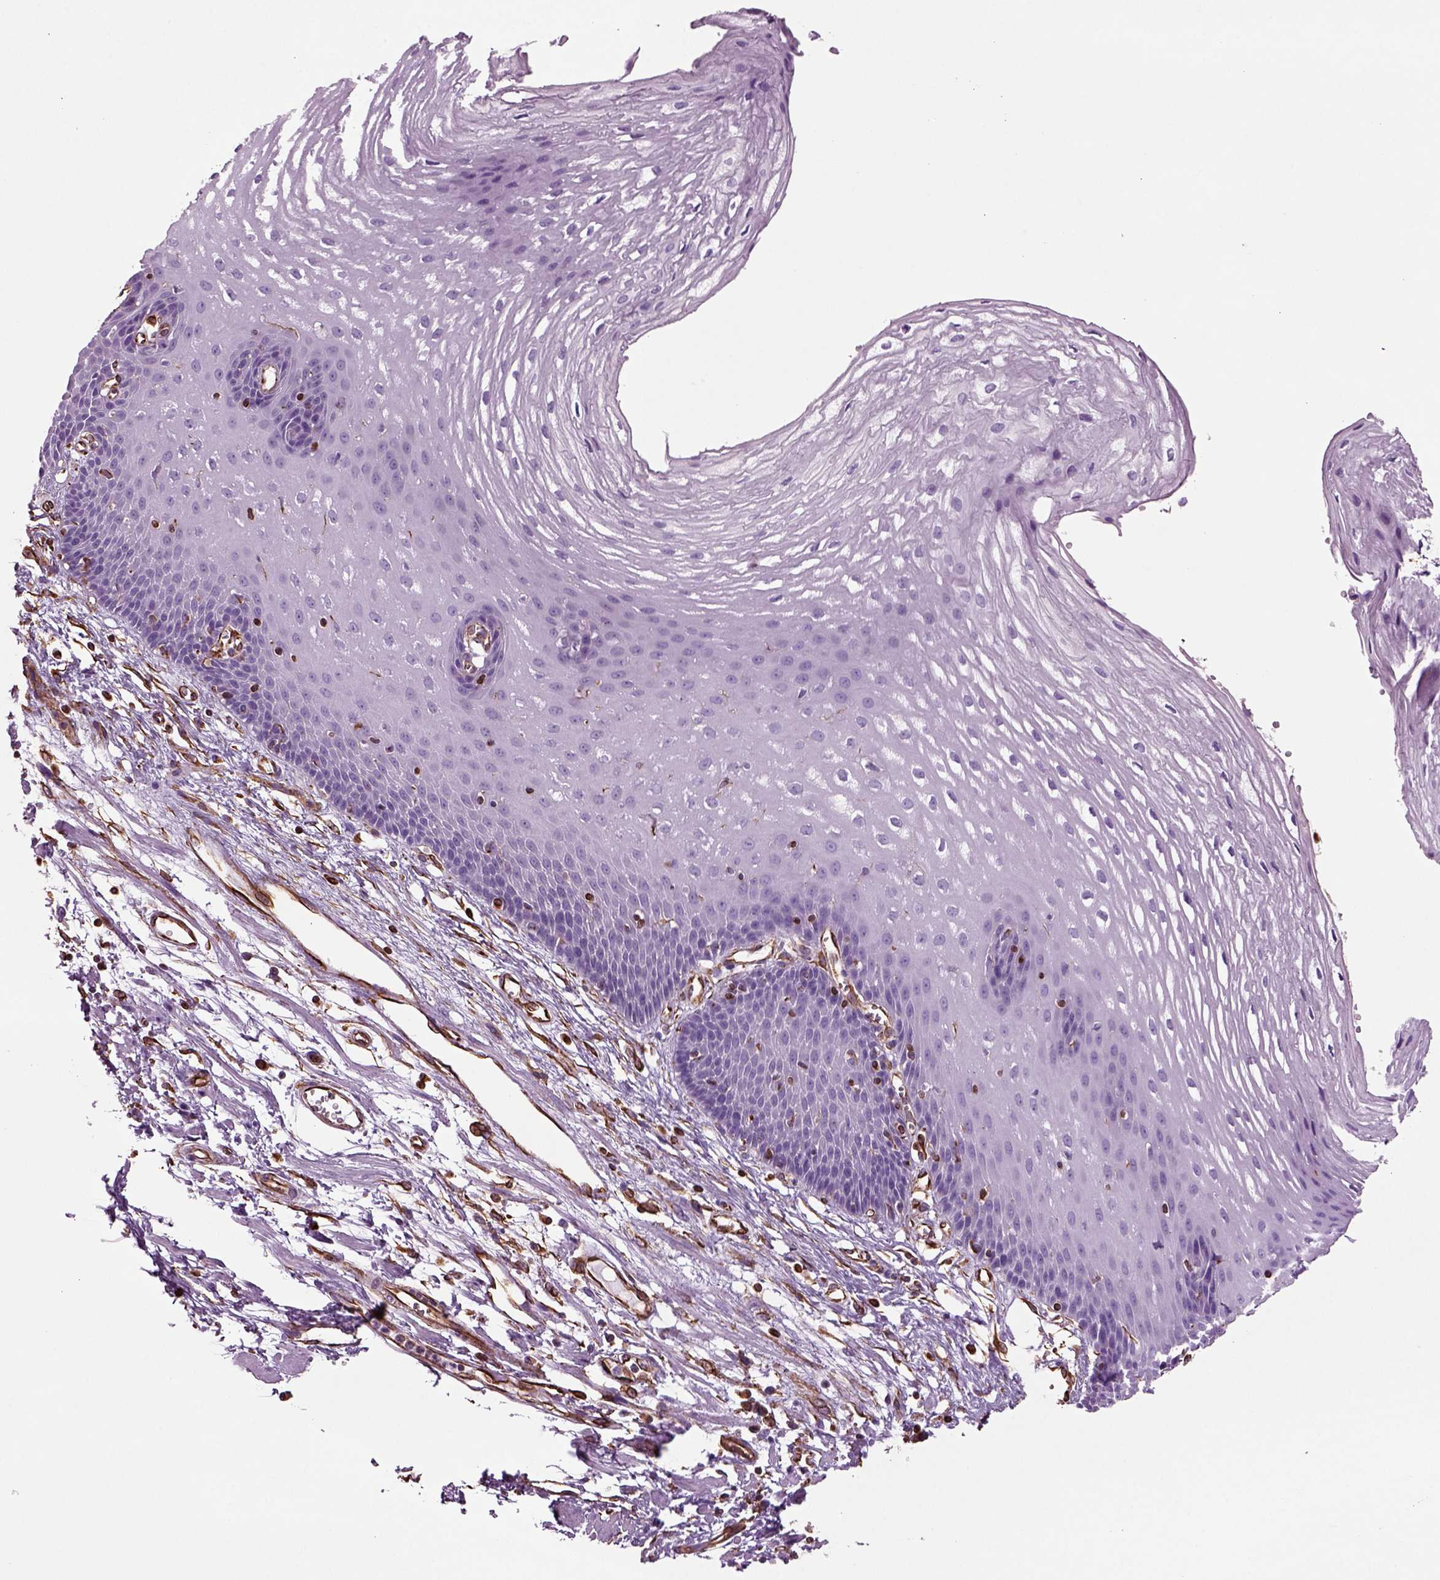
{"staining": {"intensity": "negative", "quantity": "none", "location": "none"}, "tissue": "esophagus", "cell_type": "Squamous epithelial cells", "image_type": "normal", "snomed": [{"axis": "morphology", "description": "Normal tissue, NOS"}, {"axis": "topography", "description": "Esophagus"}], "caption": "A micrograph of human esophagus is negative for staining in squamous epithelial cells. (Immunohistochemistry (ihc), brightfield microscopy, high magnification).", "gene": "ACER3", "patient": {"sex": "male", "age": 72}}